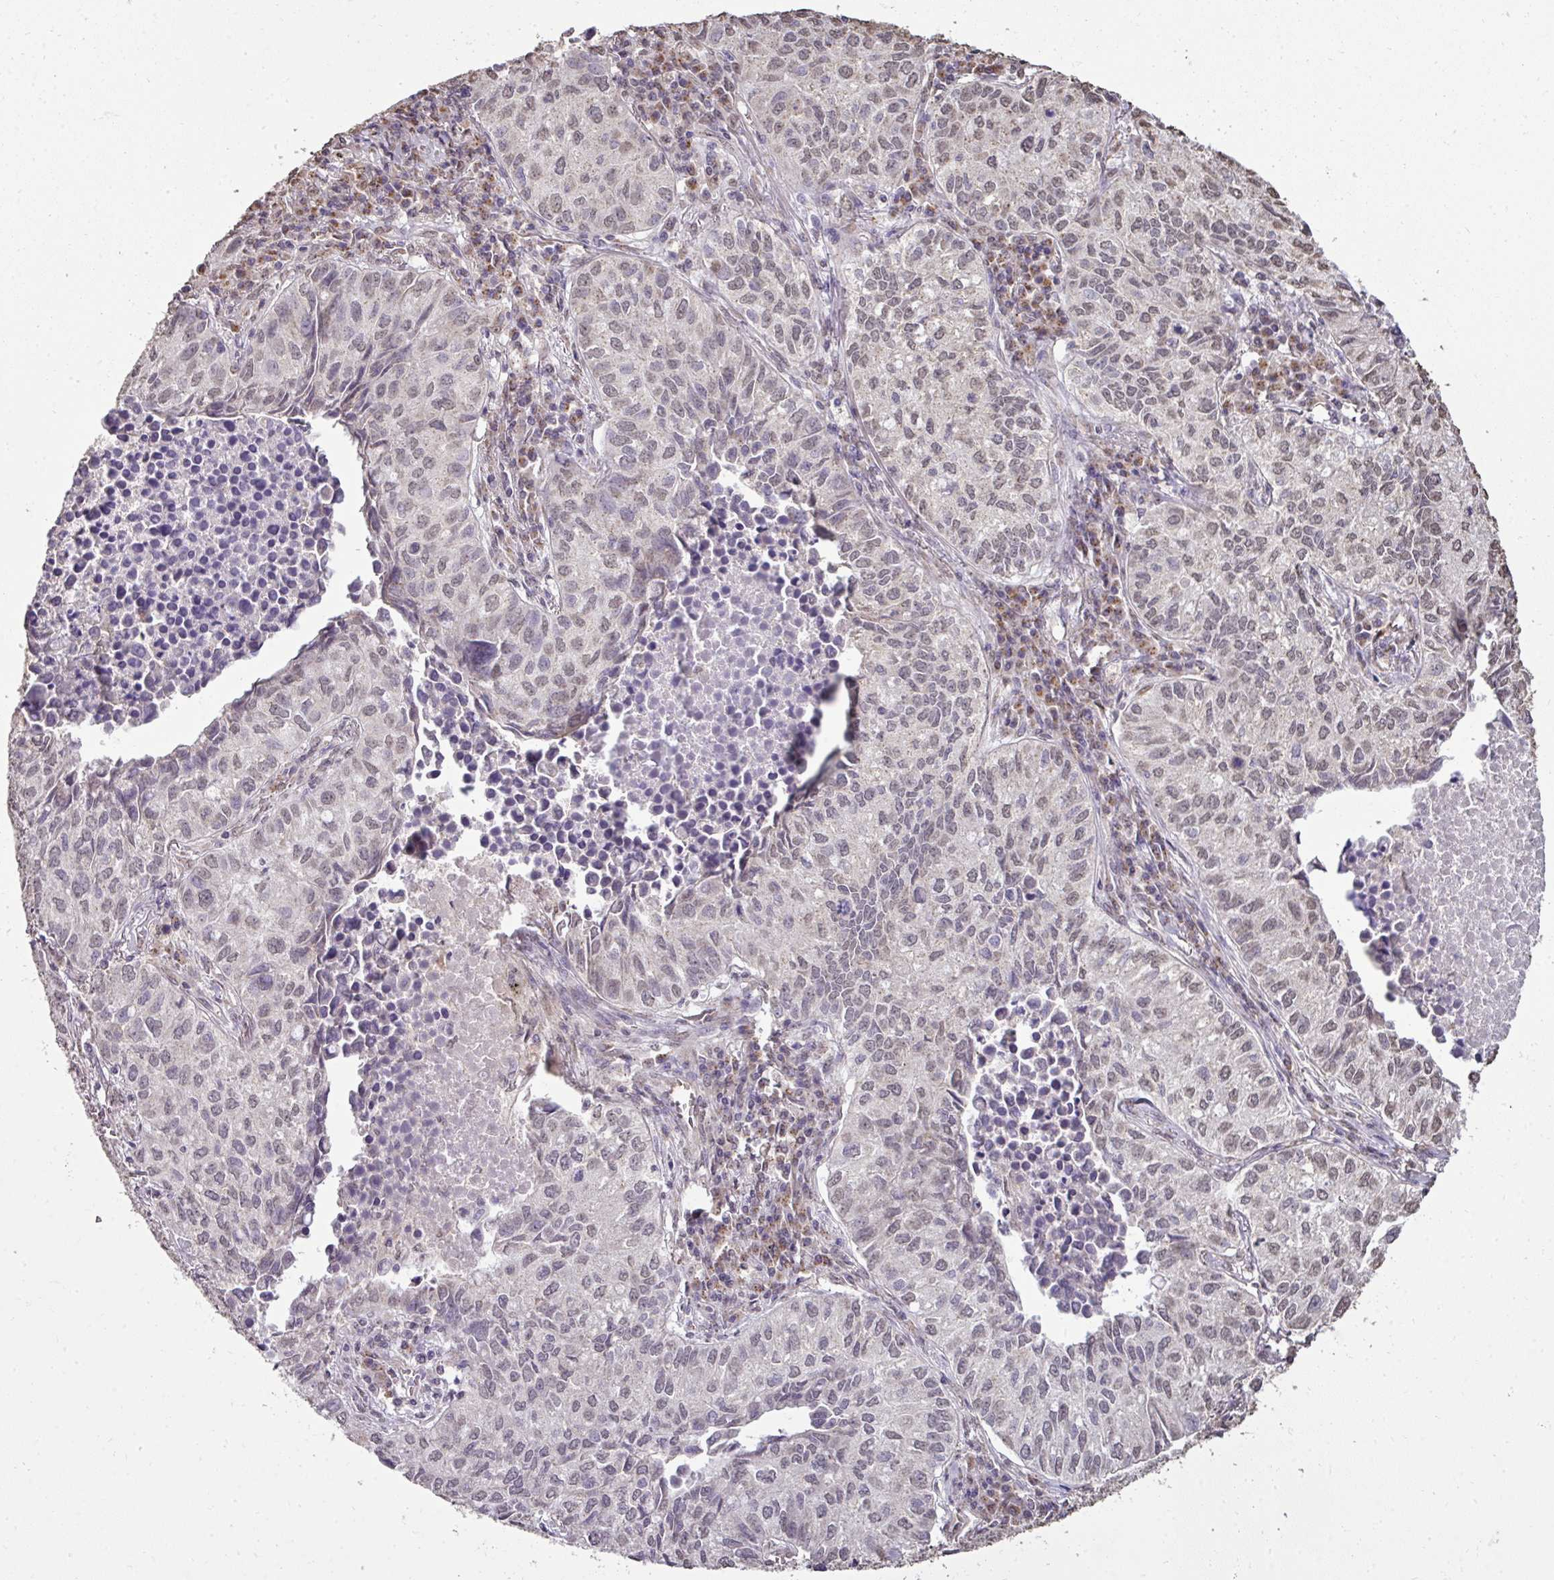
{"staining": {"intensity": "weak", "quantity": "<25%", "location": "nuclear"}, "tissue": "lung cancer", "cell_type": "Tumor cells", "image_type": "cancer", "snomed": [{"axis": "morphology", "description": "Adenocarcinoma, NOS"}, {"axis": "topography", "description": "Lung"}], "caption": "Lung adenocarcinoma was stained to show a protein in brown. There is no significant staining in tumor cells. (Brightfield microscopy of DAB (3,3'-diaminobenzidine) immunohistochemistry at high magnification).", "gene": "JPH2", "patient": {"sex": "female", "age": 50}}